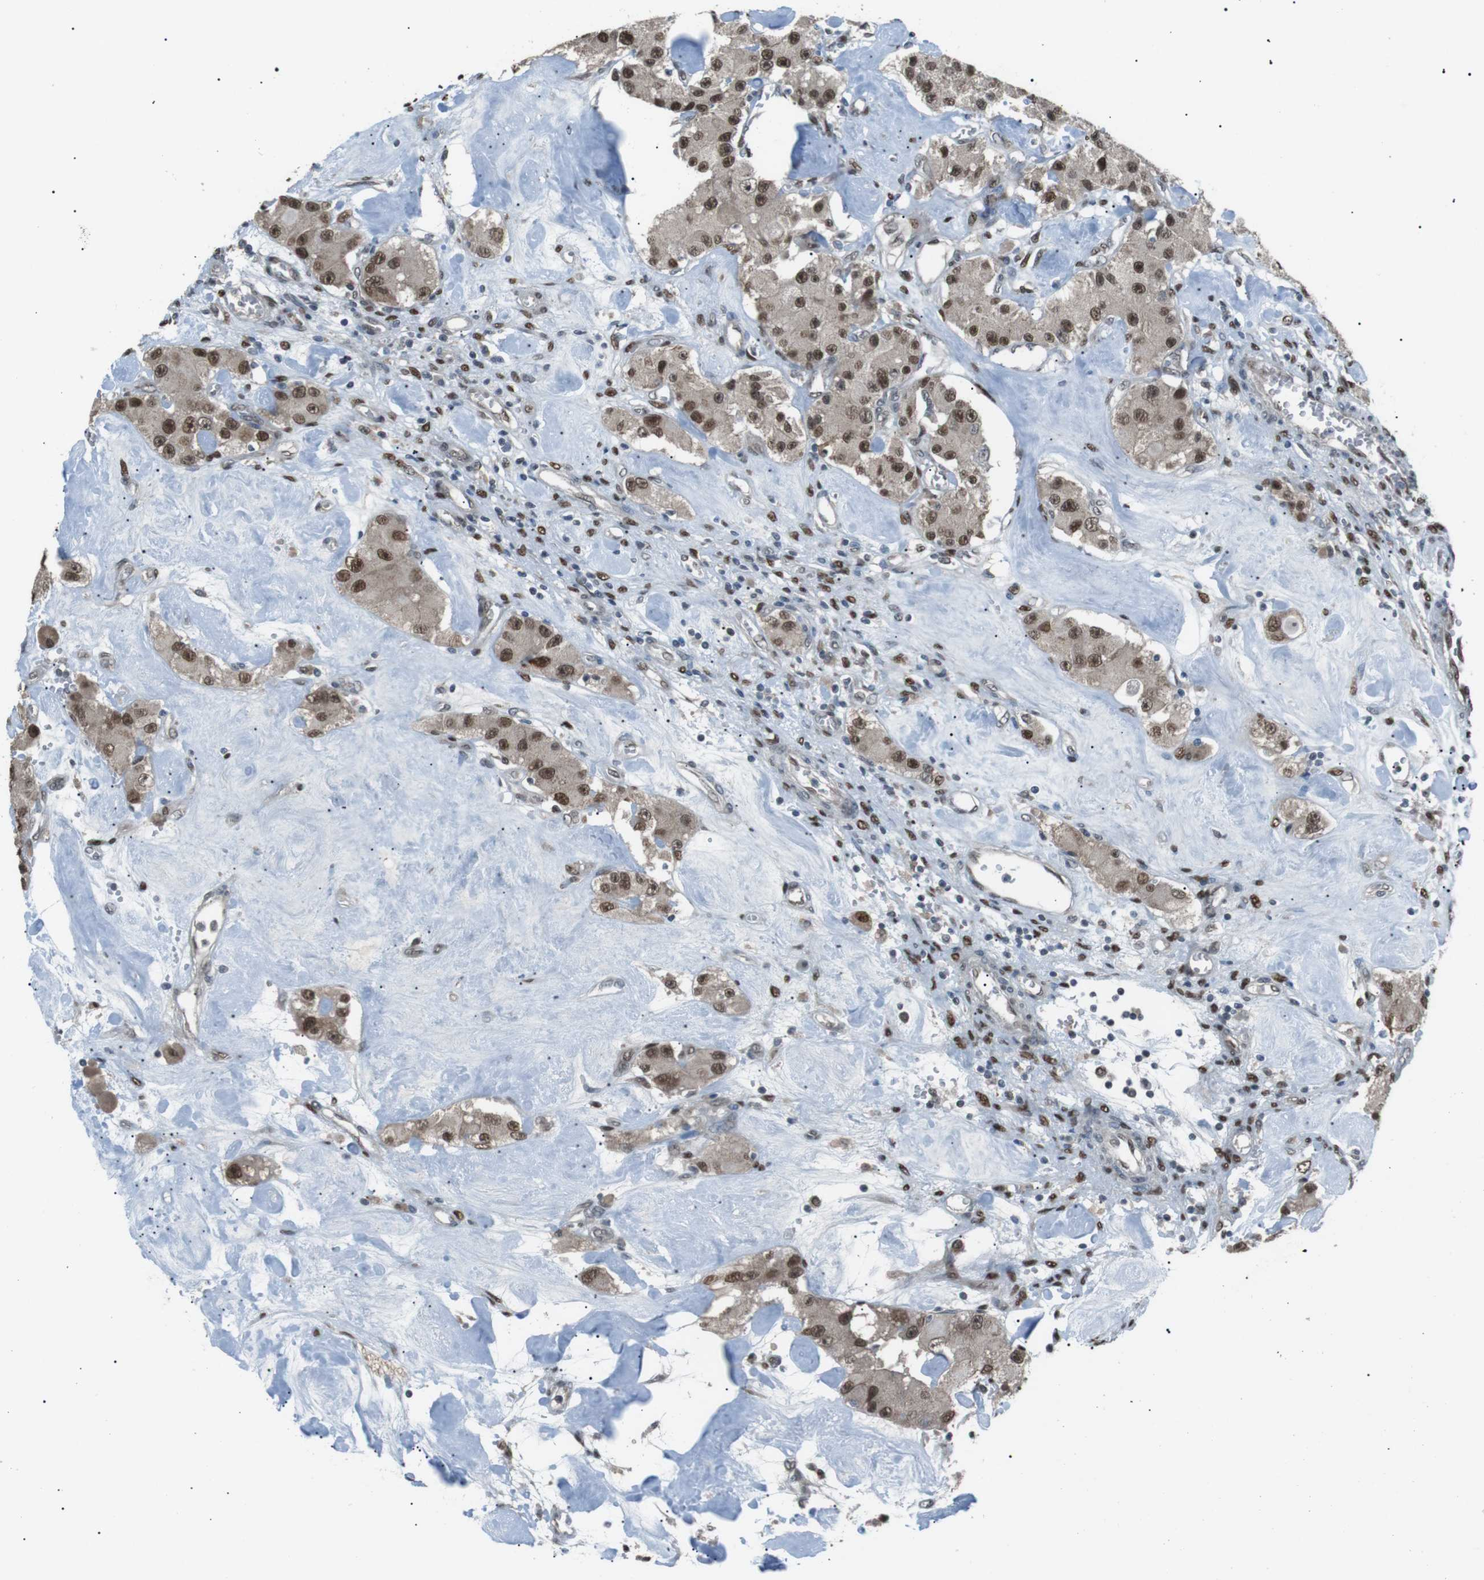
{"staining": {"intensity": "moderate", "quantity": ">75%", "location": "cytoplasmic/membranous,nuclear"}, "tissue": "carcinoid", "cell_type": "Tumor cells", "image_type": "cancer", "snomed": [{"axis": "morphology", "description": "Carcinoid, malignant, NOS"}, {"axis": "topography", "description": "Pancreas"}], "caption": "Immunohistochemistry (IHC) (DAB (3,3'-diaminobenzidine)) staining of human carcinoid (malignant) reveals moderate cytoplasmic/membranous and nuclear protein staining in approximately >75% of tumor cells. The protein of interest is shown in brown color, while the nuclei are stained blue.", "gene": "SRPK2", "patient": {"sex": "male", "age": 41}}